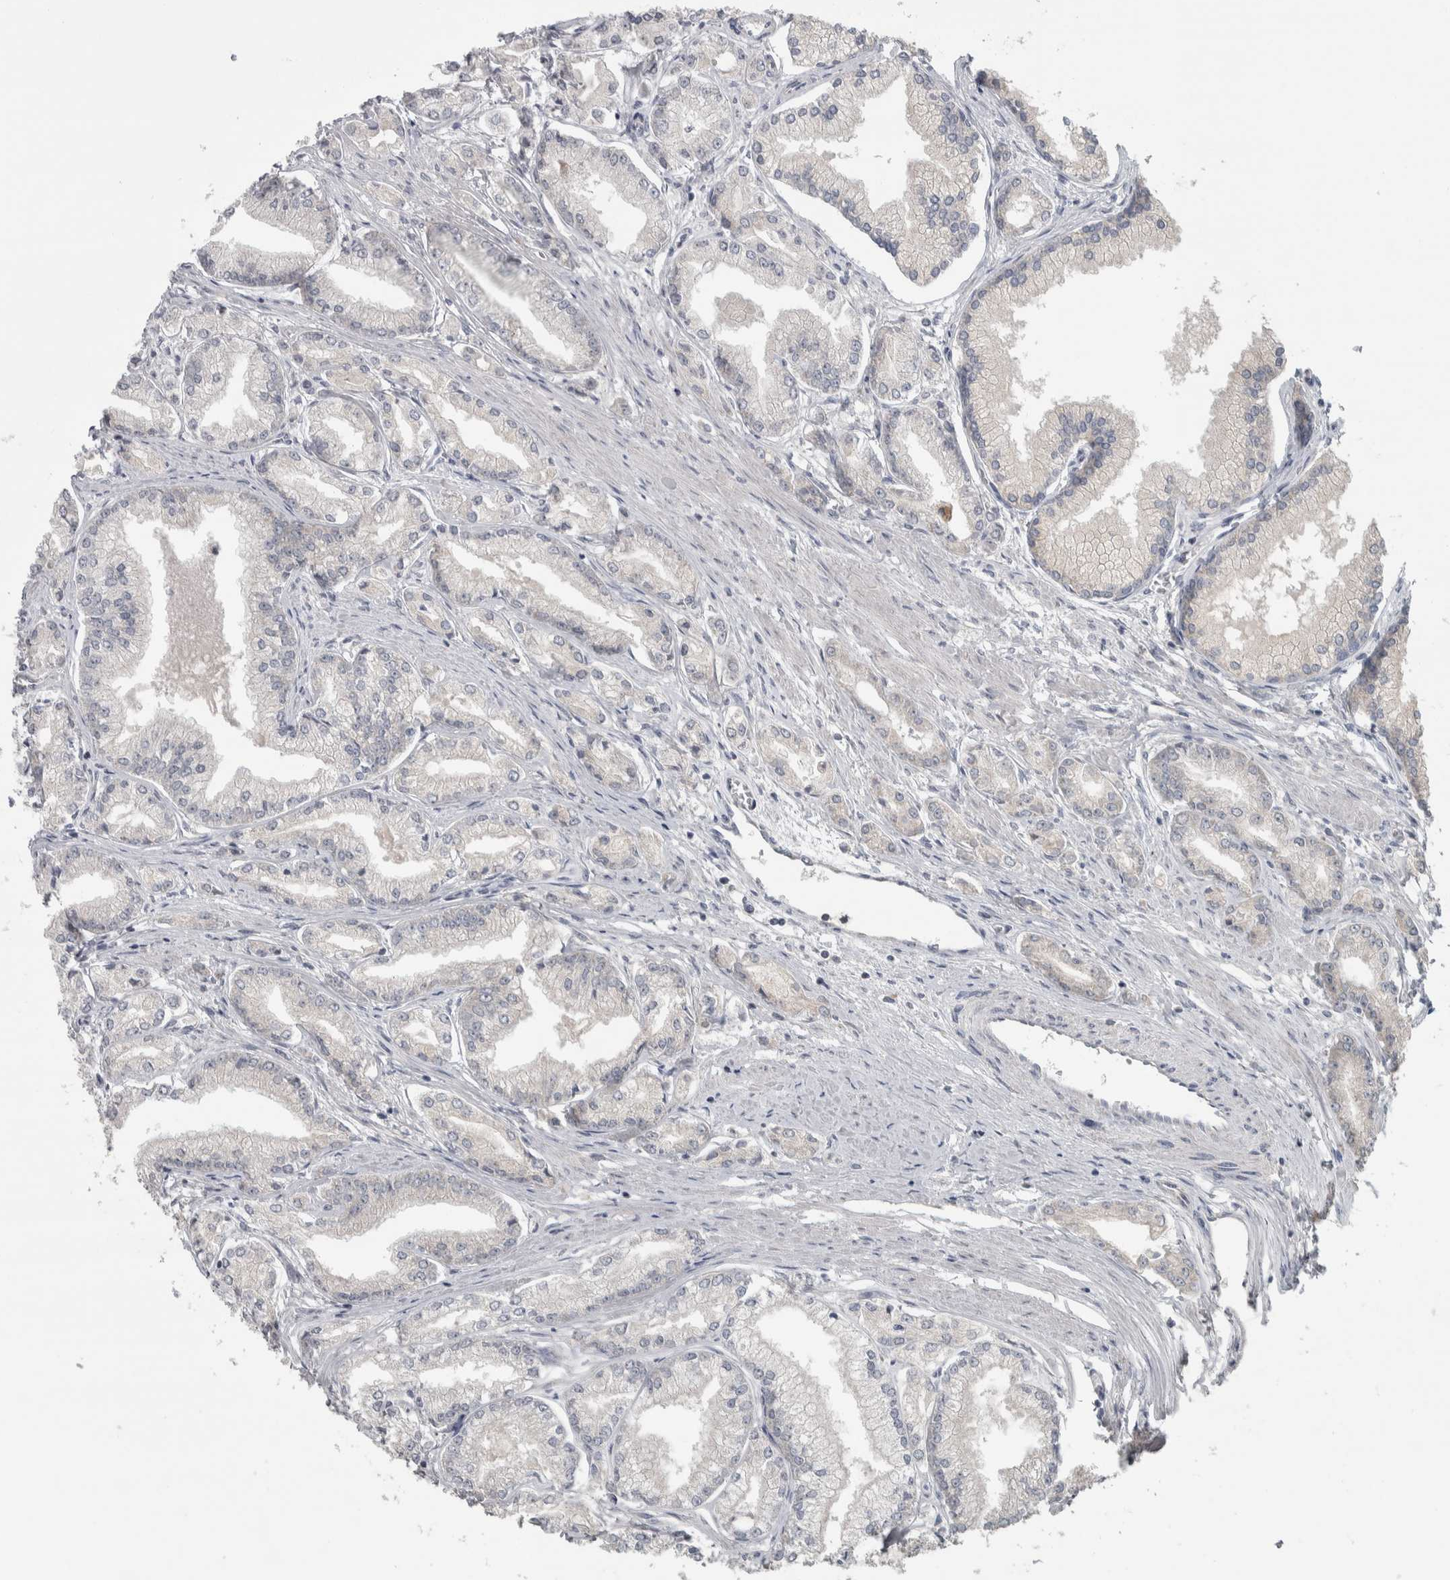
{"staining": {"intensity": "negative", "quantity": "none", "location": "none"}, "tissue": "prostate cancer", "cell_type": "Tumor cells", "image_type": "cancer", "snomed": [{"axis": "morphology", "description": "Adenocarcinoma, Low grade"}, {"axis": "topography", "description": "Prostate"}], "caption": "Immunohistochemistry of human adenocarcinoma (low-grade) (prostate) reveals no expression in tumor cells.", "gene": "SRP68", "patient": {"sex": "male", "age": 52}}